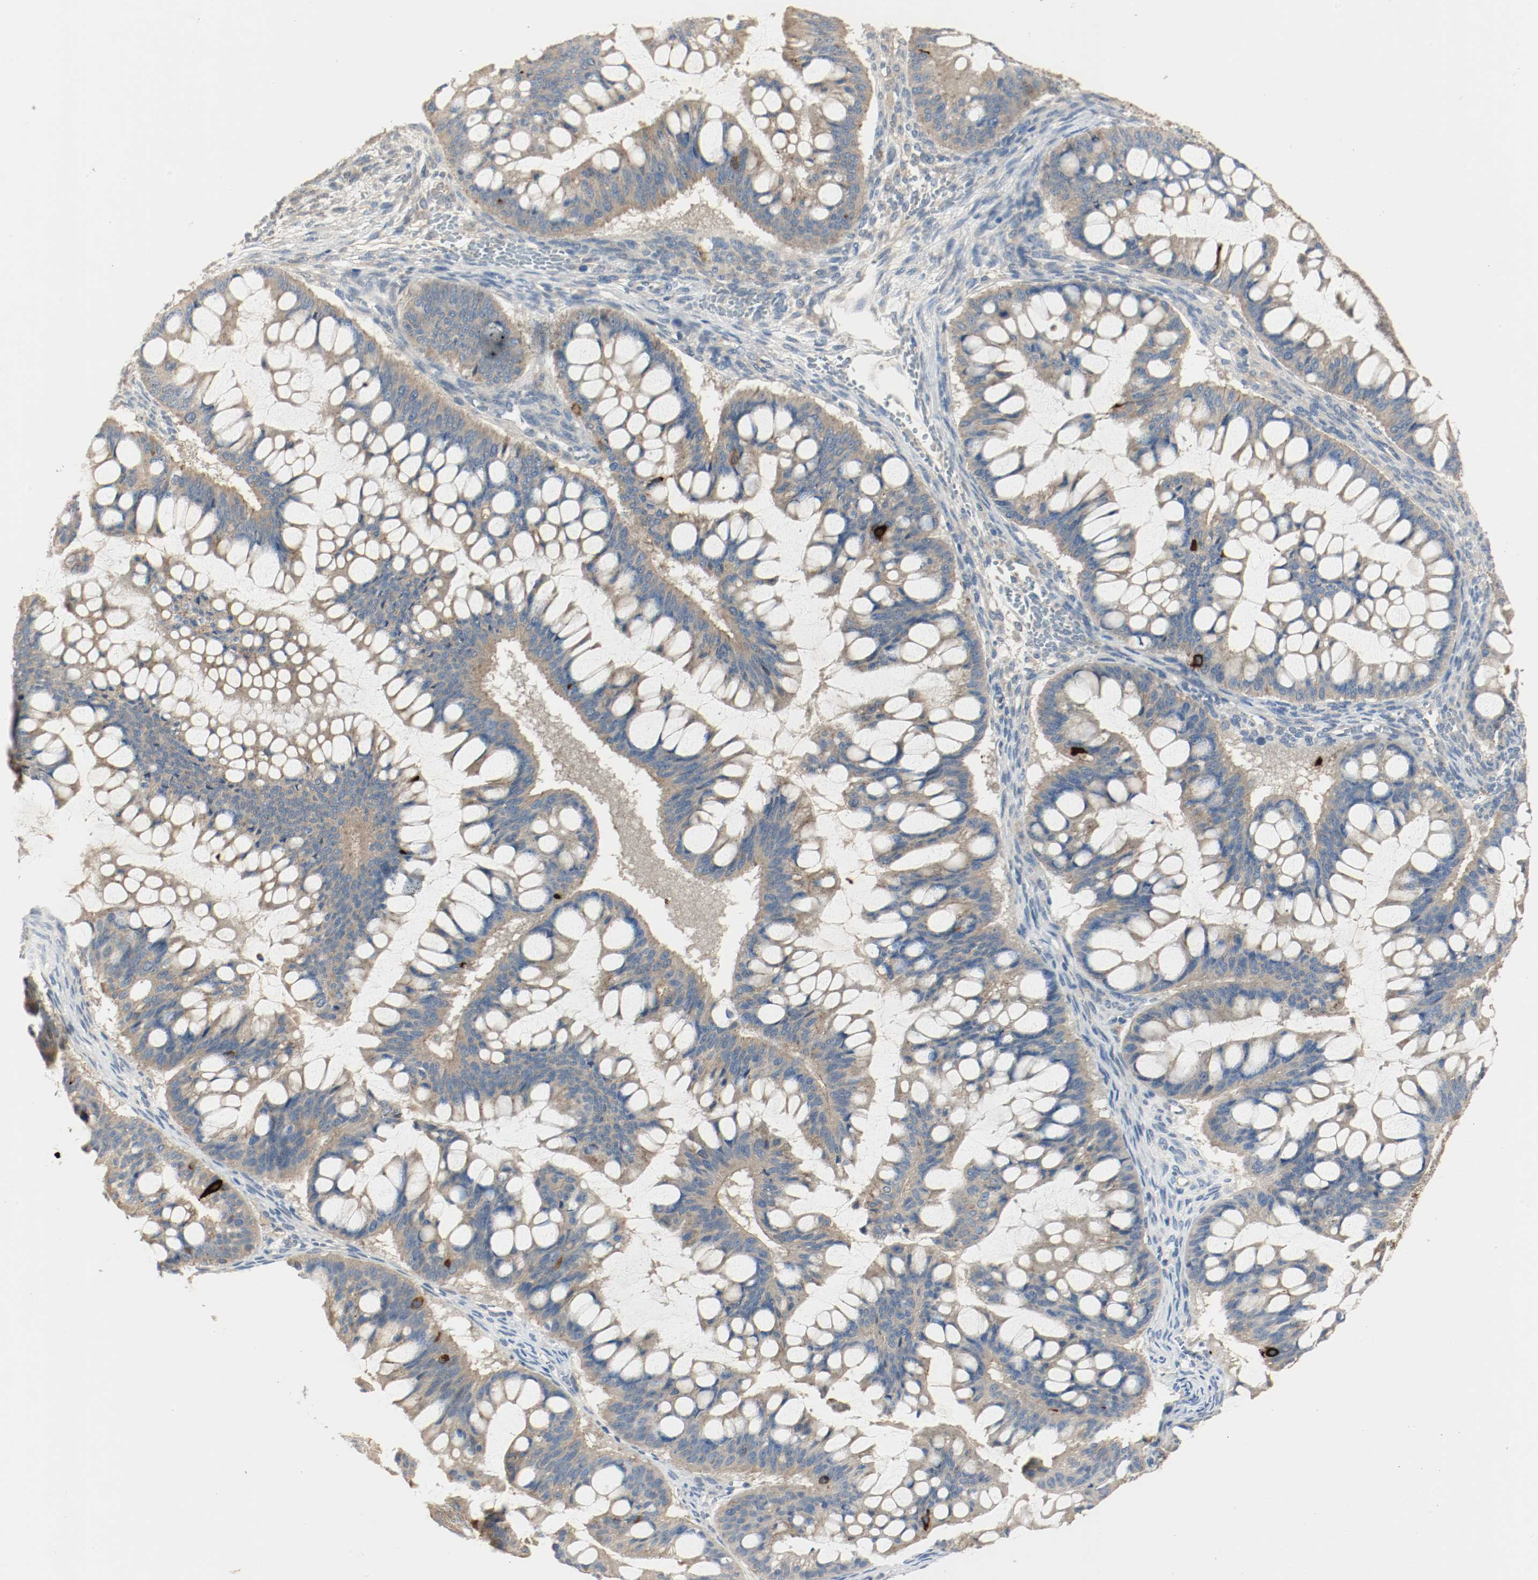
{"staining": {"intensity": "strong", "quantity": "<25%", "location": "cytoplasmic/membranous"}, "tissue": "ovarian cancer", "cell_type": "Tumor cells", "image_type": "cancer", "snomed": [{"axis": "morphology", "description": "Cystadenocarcinoma, mucinous, NOS"}, {"axis": "topography", "description": "Ovary"}], "caption": "A medium amount of strong cytoplasmic/membranous staining is identified in approximately <25% of tumor cells in mucinous cystadenocarcinoma (ovarian) tissue.", "gene": "MELTF", "patient": {"sex": "female", "age": 73}}